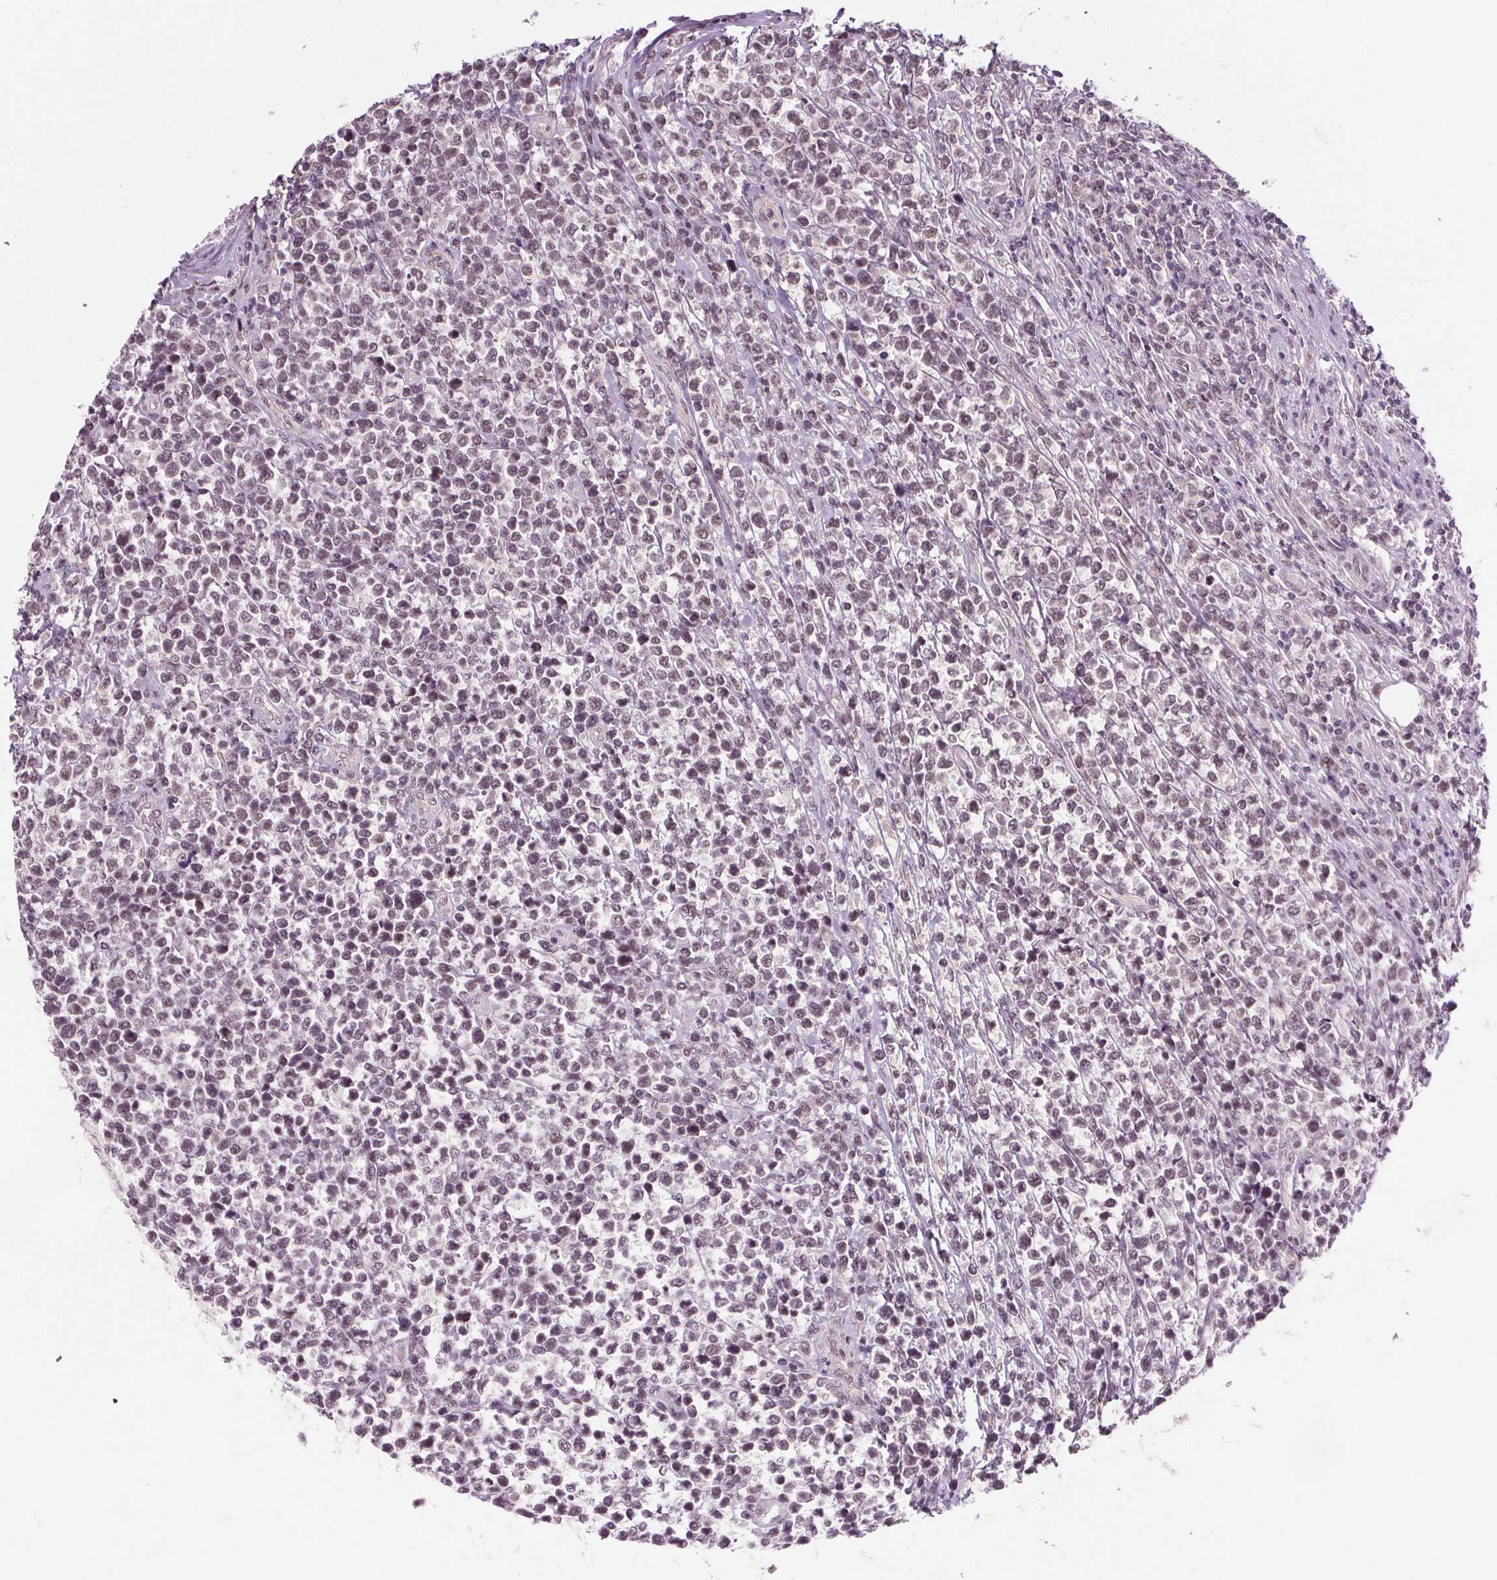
{"staining": {"intensity": "weak", "quantity": "25%-75%", "location": "nuclear"}, "tissue": "lymphoma", "cell_type": "Tumor cells", "image_type": "cancer", "snomed": [{"axis": "morphology", "description": "Malignant lymphoma, non-Hodgkin's type, High grade"}, {"axis": "topography", "description": "Soft tissue"}], "caption": "A brown stain labels weak nuclear expression of a protein in human lymphoma tumor cells. (DAB = brown stain, brightfield microscopy at high magnification).", "gene": "MED6", "patient": {"sex": "female", "age": 56}}